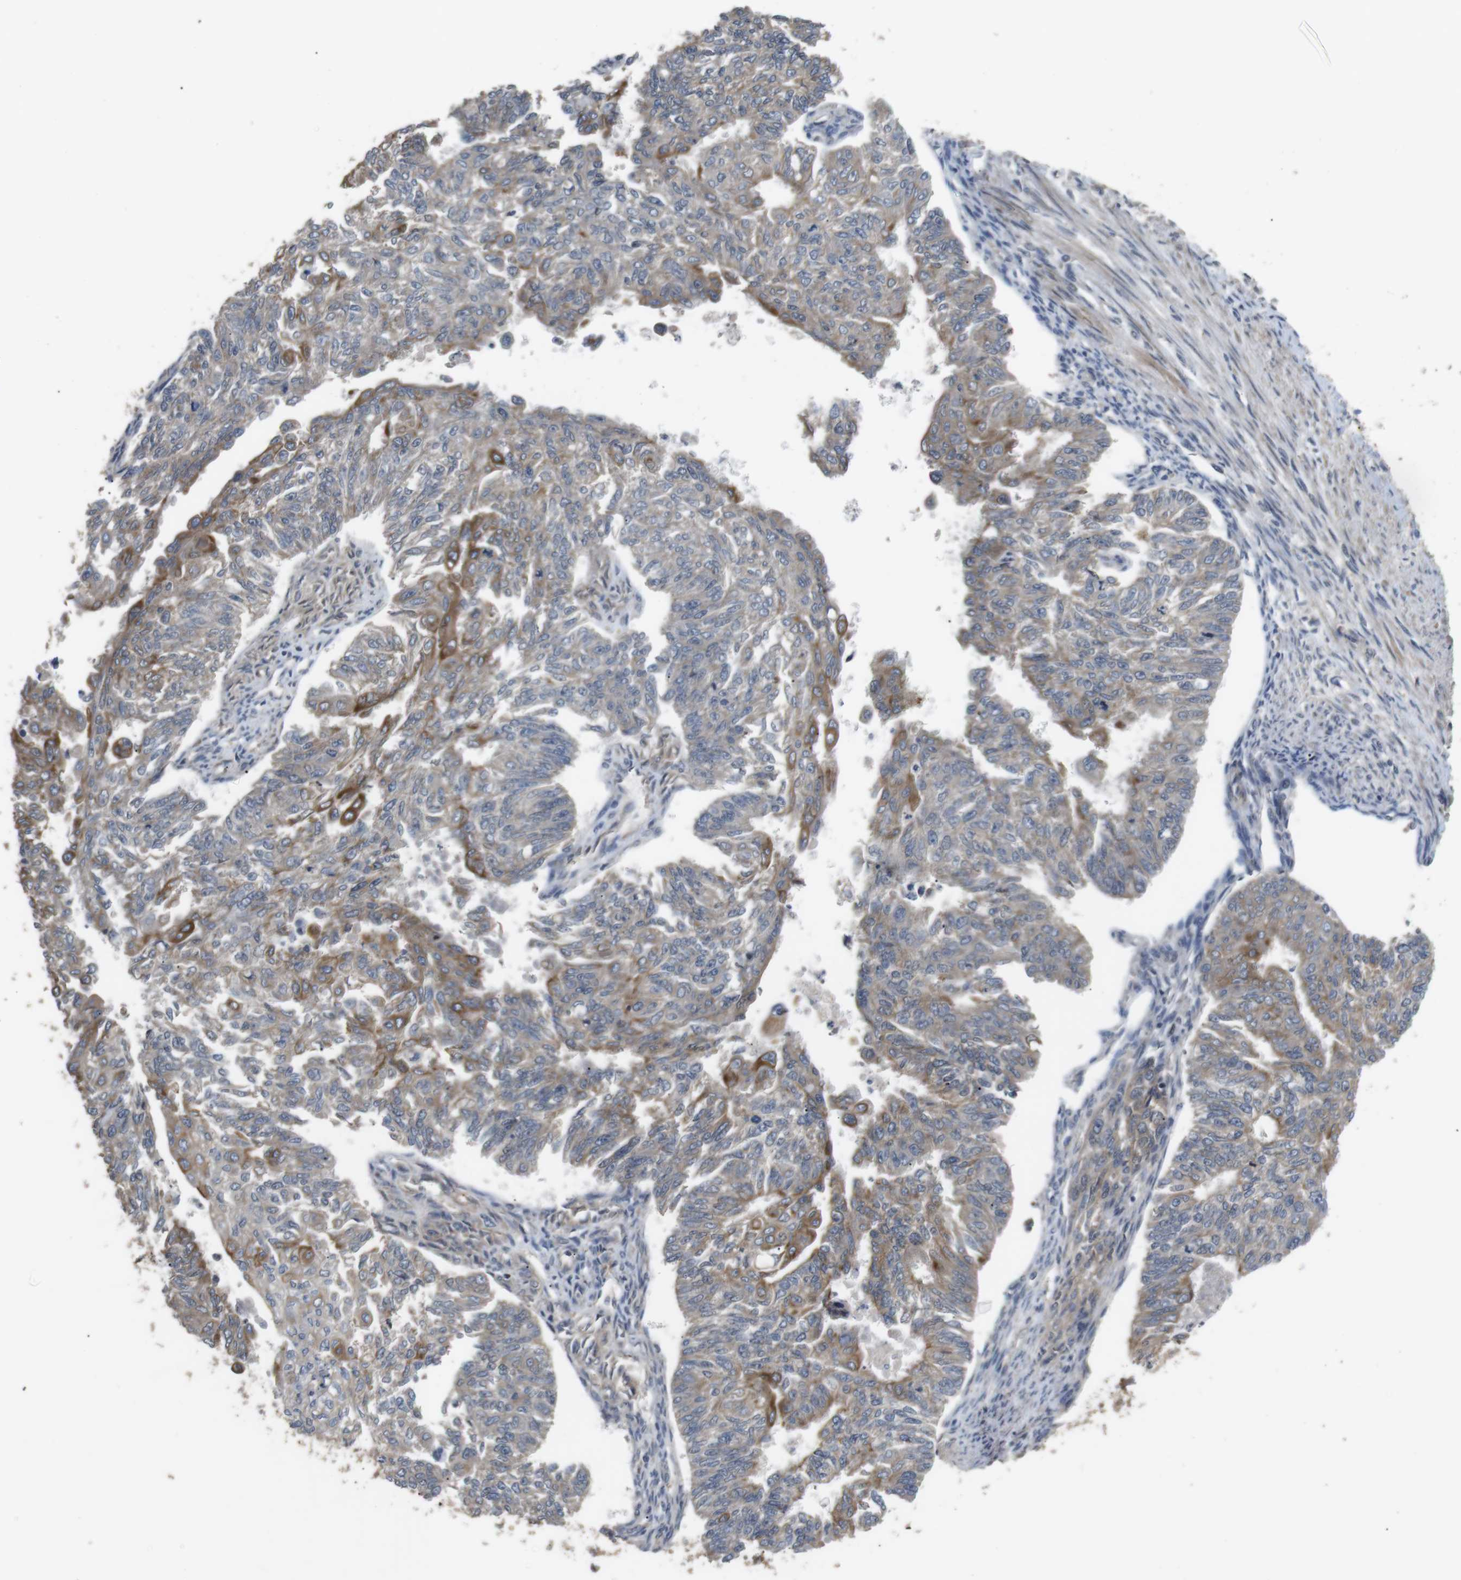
{"staining": {"intensity": "moderate", "quantity": "<25%", "location": "cytoplasmic/membranous"}, "tissue": "endometrial cancer", "cell_type": "Tumor cells", "image_type": "cancer", "snomed": [{"axis": "morphology", "description": "Adenocarcinoma, NOS"}, {"axis": "topography", "description": "Endometrium"}], "caption": "Immunohistochemical staining of human endometrial adenocarcinoma exhibits low levels of moderate cytoplasmic/membranous positivity in about <25% of tumor cells. (IHC, brightfield microscopy, high magnification).", "gene": "ADGRL3", "patient": {"sex": "female", "age": 32}}